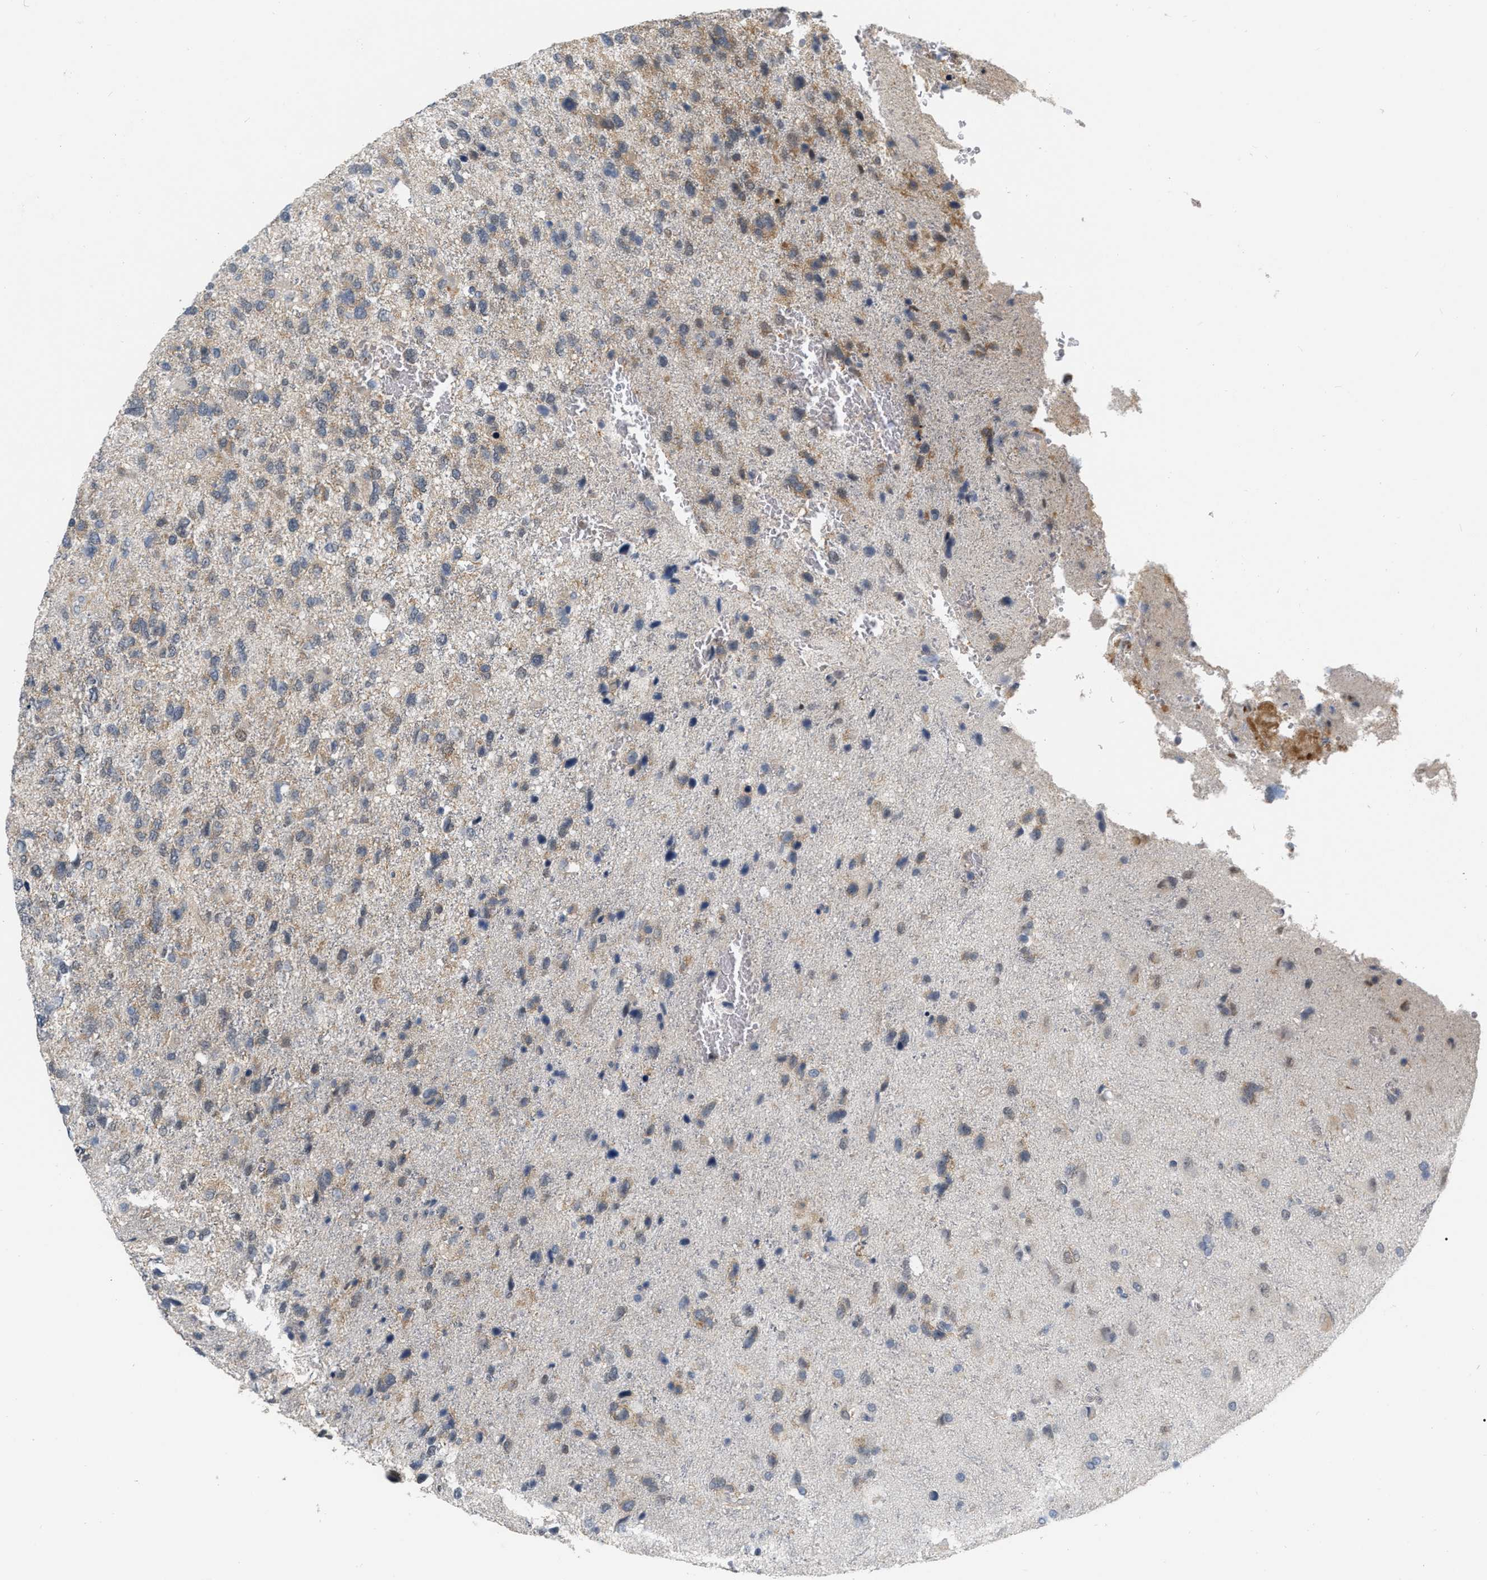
{"staining": {"intensity": "moderate", "quantity": "<25%", "location": "cytoplasmic/membranous"}, "tissue": "glioma", "cell_type": "Tumor cells", "image_type": "cancer", "snomed": [{"axis": "morphology", "description": "Glioma, malignant, High grade"}, {"axis": "topography", "description": "Brain"}], "caption": "Moderate cytoplasmic/membranous staining for a protein is identified in about <25% of tumor cells of malignant high-grade glioma using IHC.", "gene": "RUVBL1", "patient": {"sex": "female", "age": 58}}